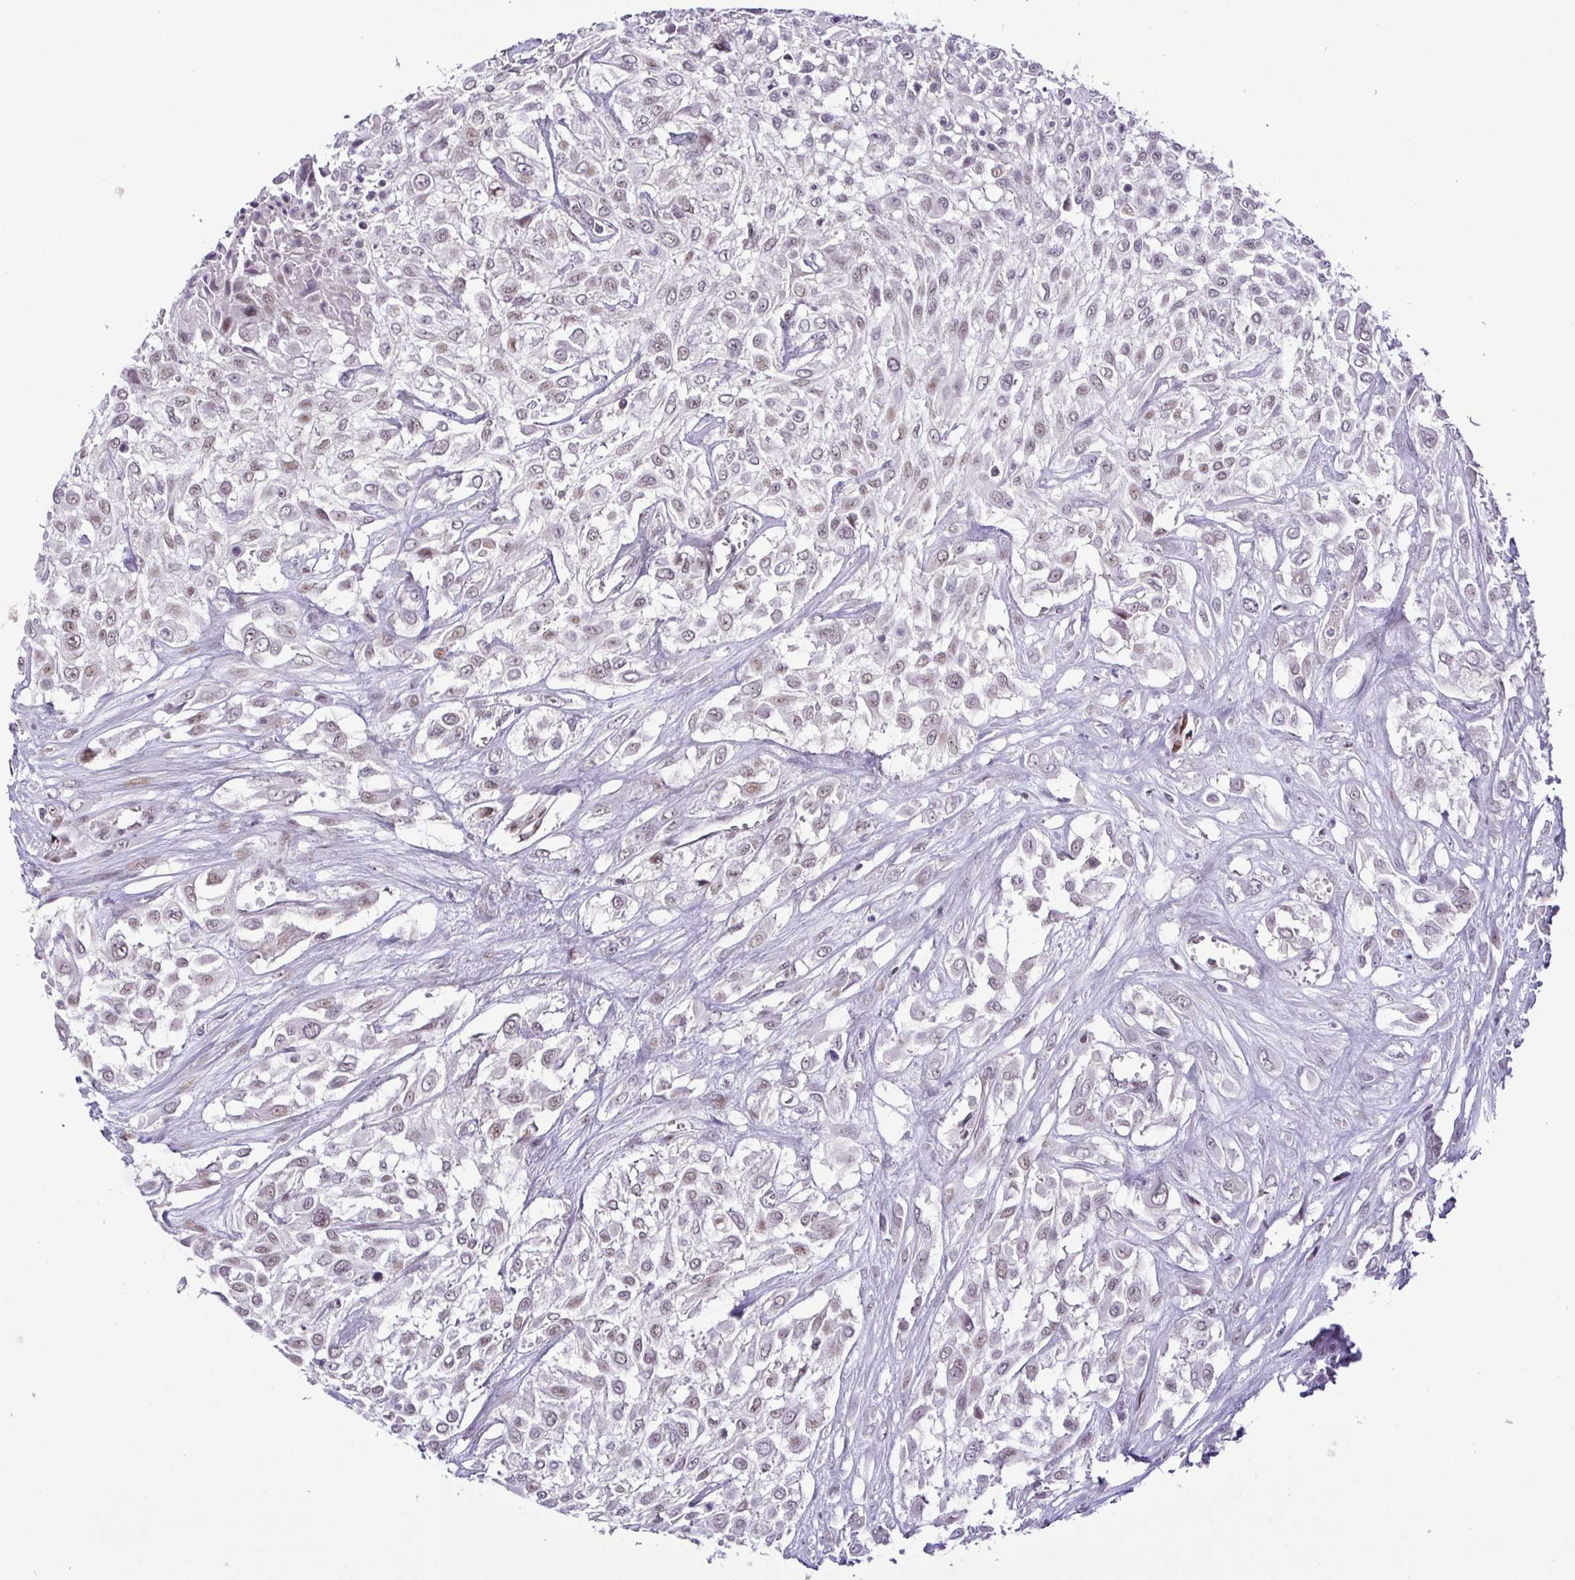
{"staining": {"intensity": "weak", "quantity": "25%-75%", "location": "nuclear"}, "tissue": "urothelial cancer", "cell_type": "Tumor cells", "image_type": "cancer", "snomed": [{"axis": "morphology", "description": "Urothelial carcinoma, High grade"}, {"axis": "topography", "description": "Urinary bladder"}], "caption": "This is a photomicrograph of IHC staining of urothelial cancer, which shows weak expression in the nuclear of tumor cells.", "gene": "NUP188", "patient": {"sex": "male", "age": 57}}